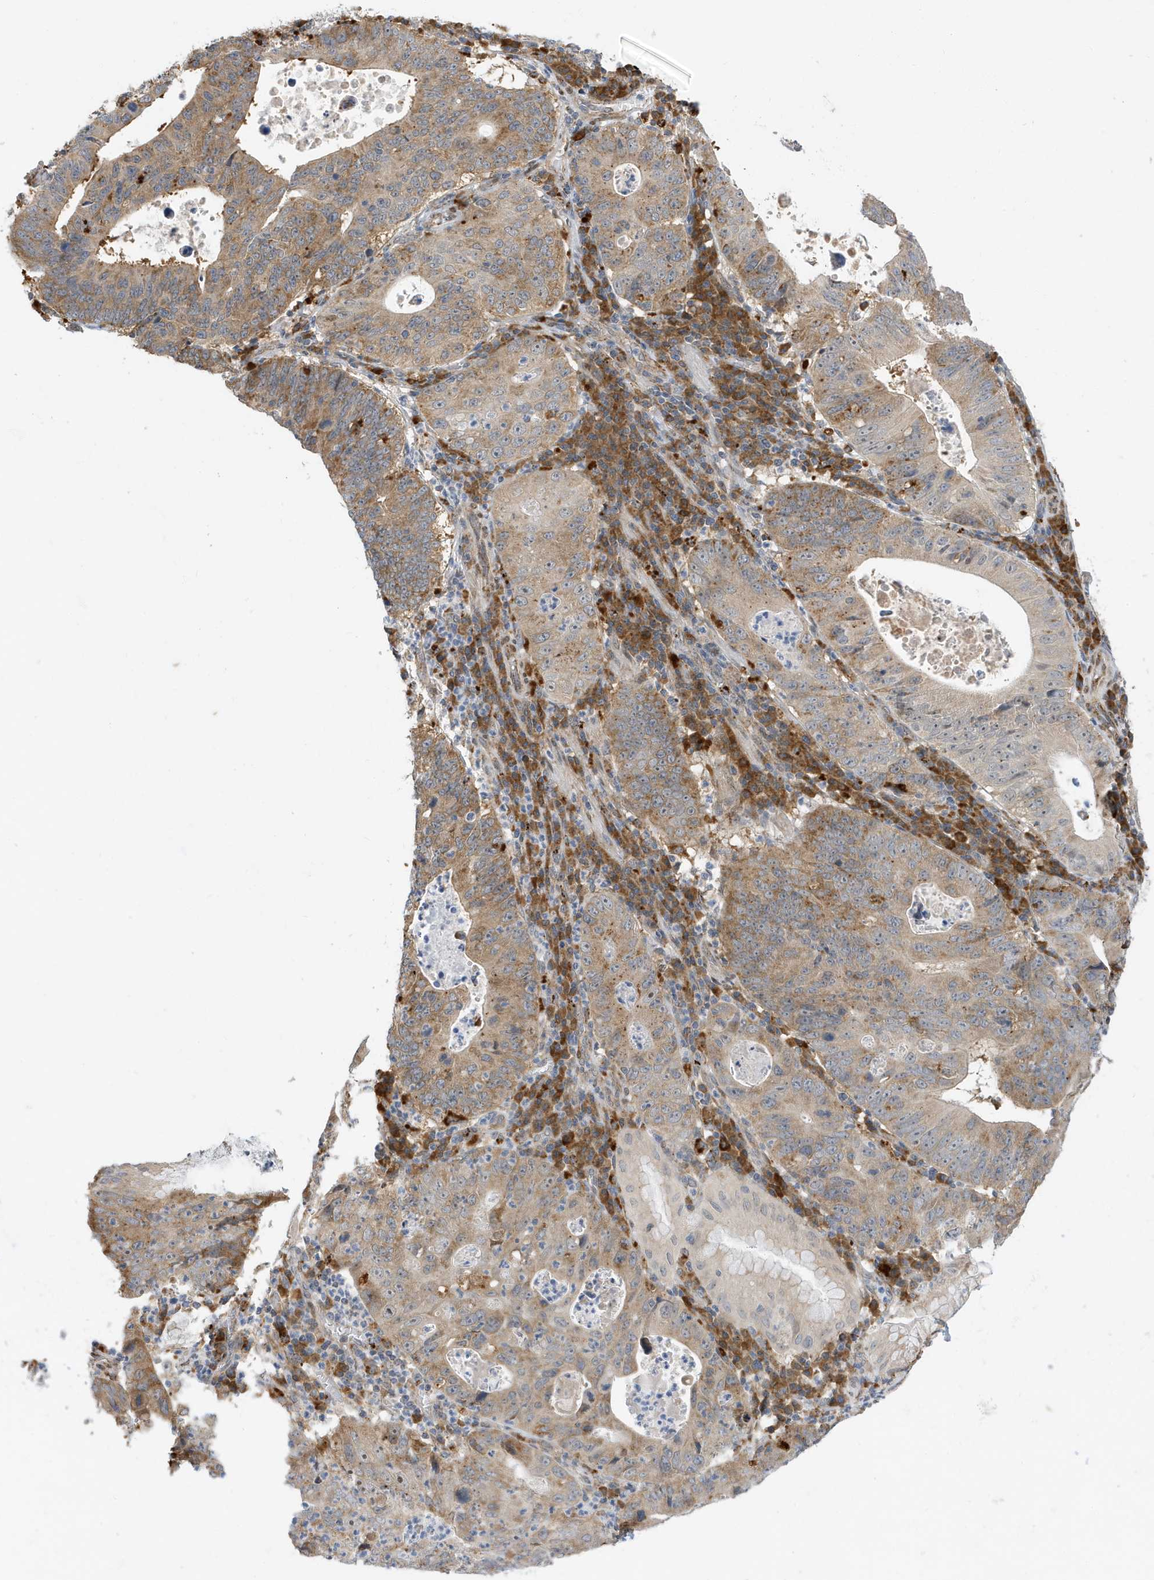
{"staining": {"intensity": "moderate", "quantity": "25%-75%", "location": "cytoplasmic/membranous"}, "tissue": "stomach cancer", "cell_type": "Tumor cells", "image_type": "cancer", "snomed": [{"axis": "morphology", "description": "Adenocarcinoma, NOS"}, {"axis": "topography", "description": "Stomach"}], "caption": "This photomicrograph reveals adenocarcinoma (stomach) stained with immunohistochemistry to label a protein in brown. The cytoplasmic/membranous of tumor cells show moderate positivity for the protein. Nuclei are counter-stained blue.", "gene": "ZNF507", "patient": {"sex": "male", "age": 59}}